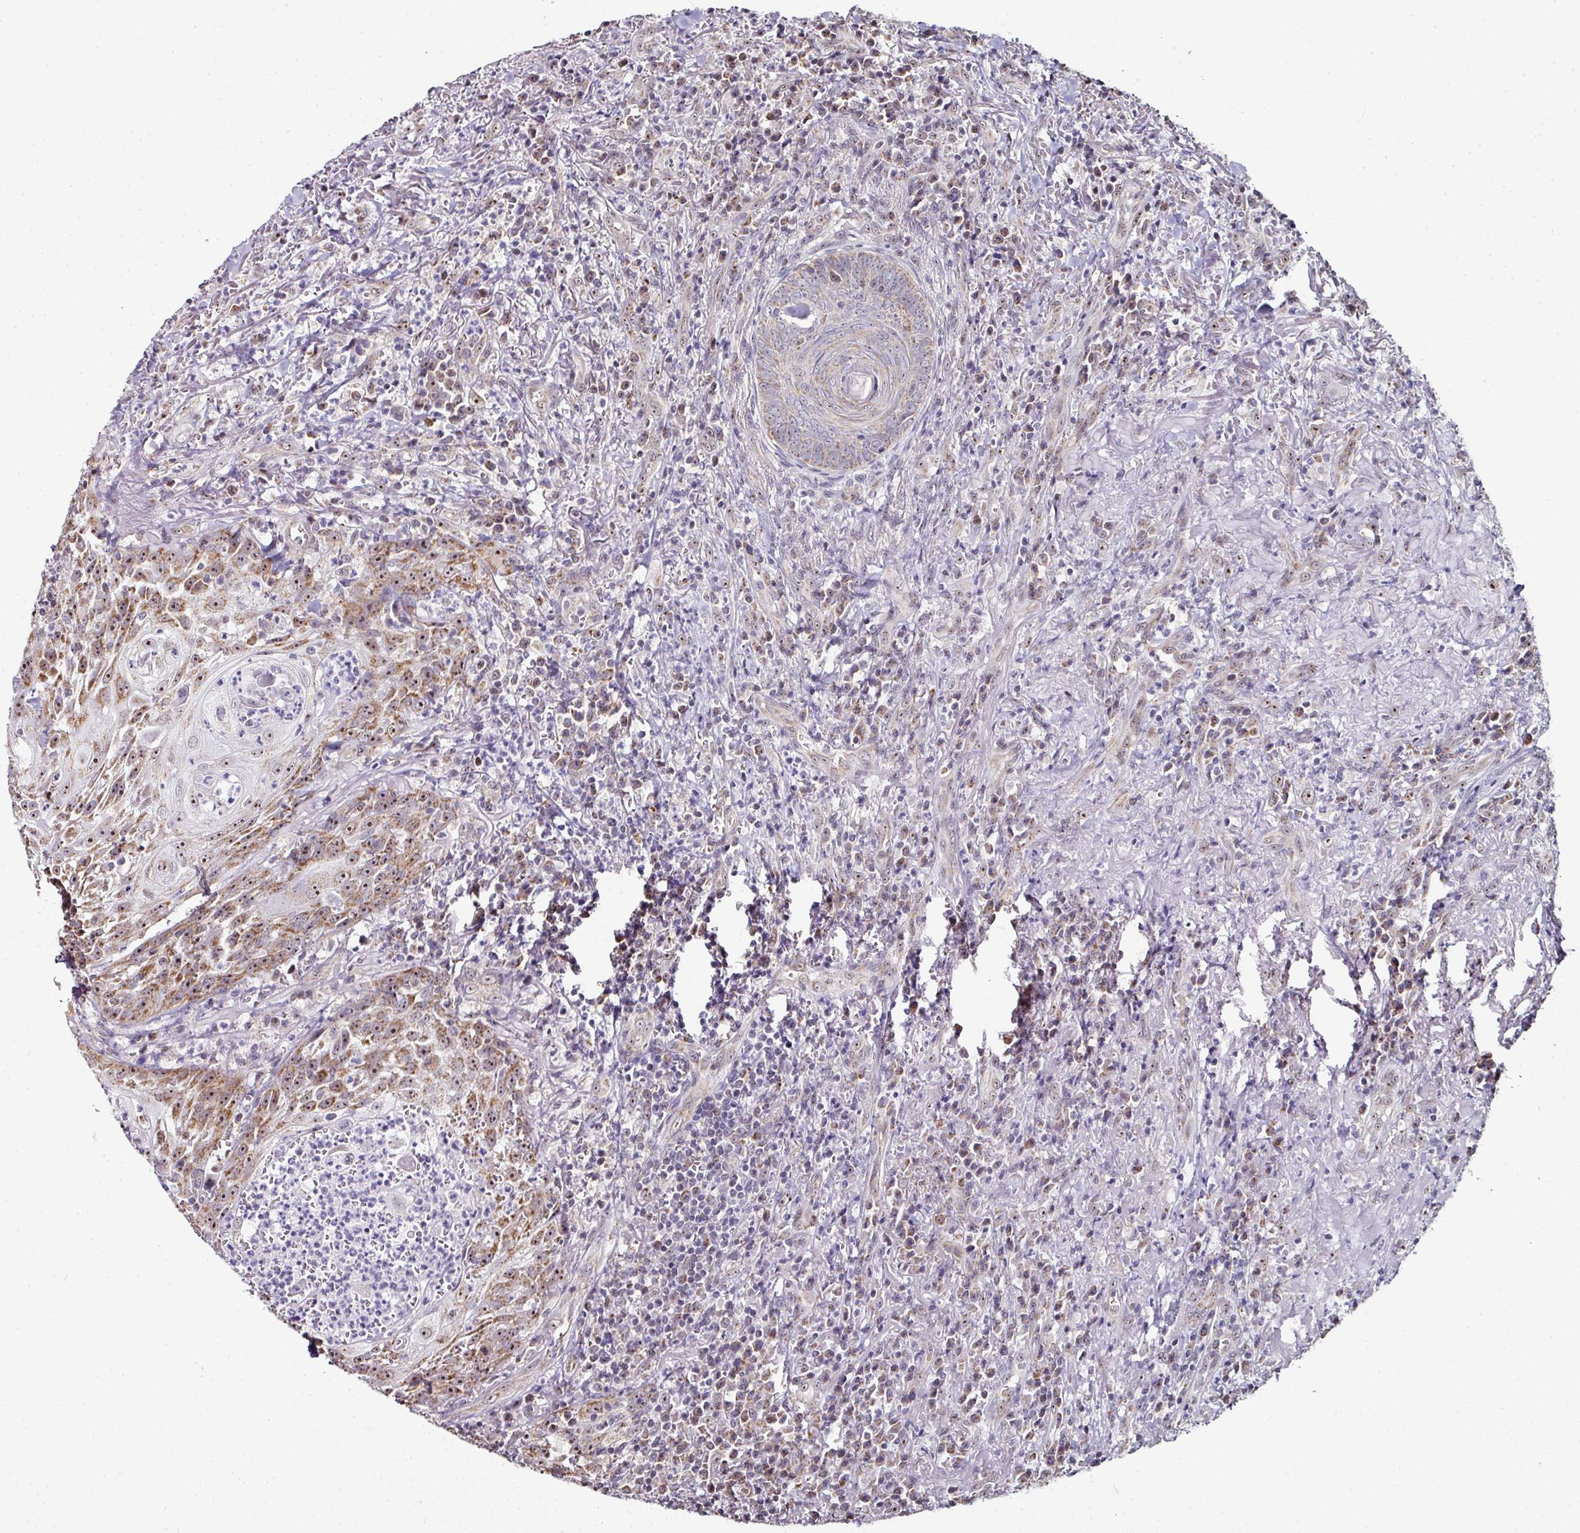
{"staining": {"intensity": "moderate", "quantity": ">75%", "location": "cytoplasmic/membranous,nuclear"}, "tissue": "head and neck cancer", "cell_type": "Tumor cells", "image_type": "cancer", "snomed": [{"axis": "morphology", "description": "Normal tissue, NOS"}, {"axis": "morphology", "description": "Squamous cell carcinoma, NOS"}, {"axis": "topography", "description": "Oral tissue"}, {"axis": "topography", "description": "Head-Neck"}], "caption": "A high-resolution micrograph shows IHC staining of head and neck cancer (squamous cell carcinoma), which demonstrates moderate cytoplasmic/membranous and nuclear staining in about >75% of tumor cells. (IHC, brightfield microscopy, high magnification).", "gene": "NACC2", "patient": {"sex": "female", "age": 70}}